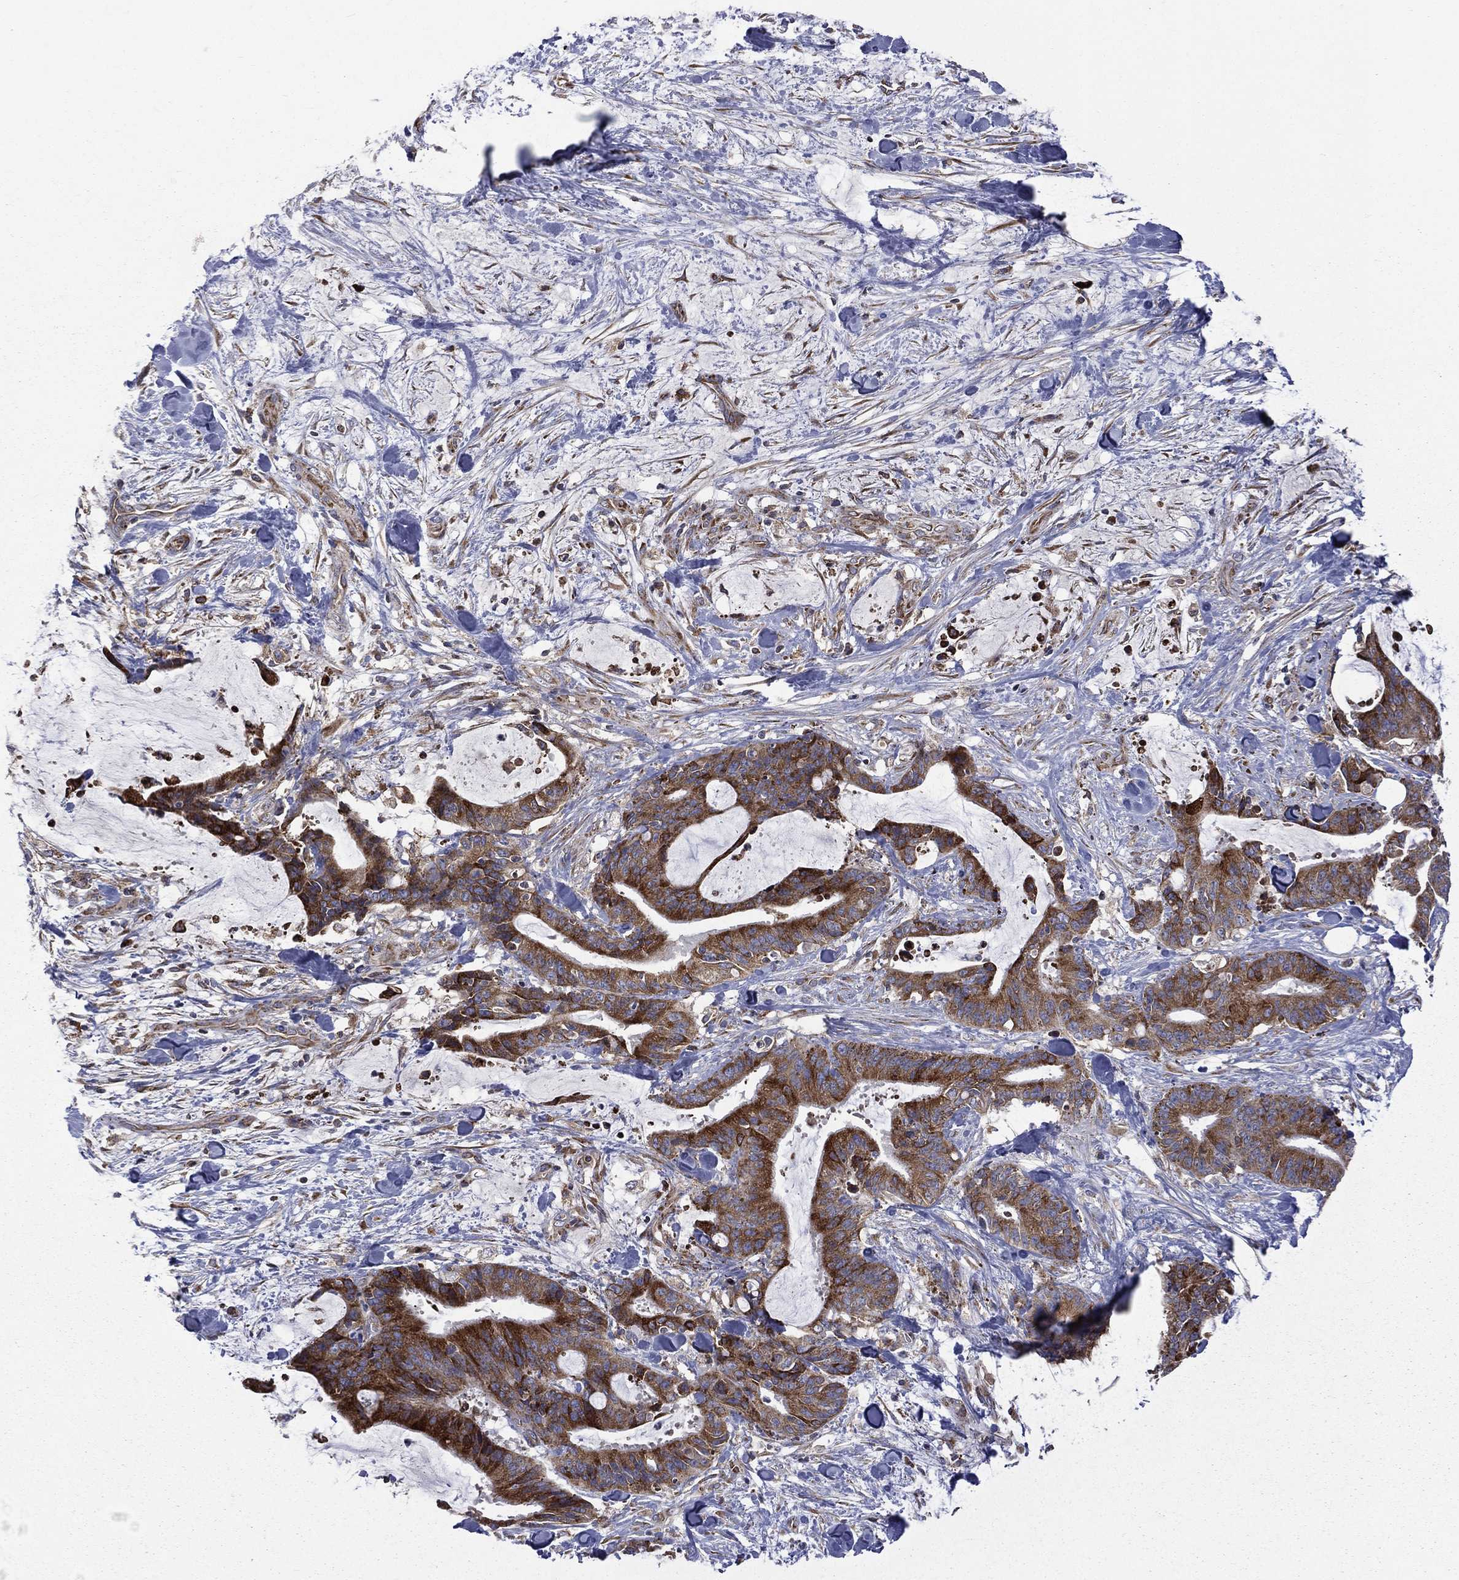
{"staining": {"intensity": "strong", "quantity": ">75%", "location": "cytoplasmic/membranous"}, "tissue": "liver cancer", "cell_type": "Tumor cells", "image_type": "cancer", "snomed": [{"axis": "morphology", "description": "Cholangiocarcinoma"}, {"axis": "topography", "description": "Liver"}], "caption": "Protein staining of cholangiocarcinoma (liver) tissue shows strong cytoplasmic/membranous staining in approximately >75% of tumor cells. (IHC, brightfield microscopy, high magnification).", "gene": "C20orf96", "patient": {"sex": "female", "age": 73}}